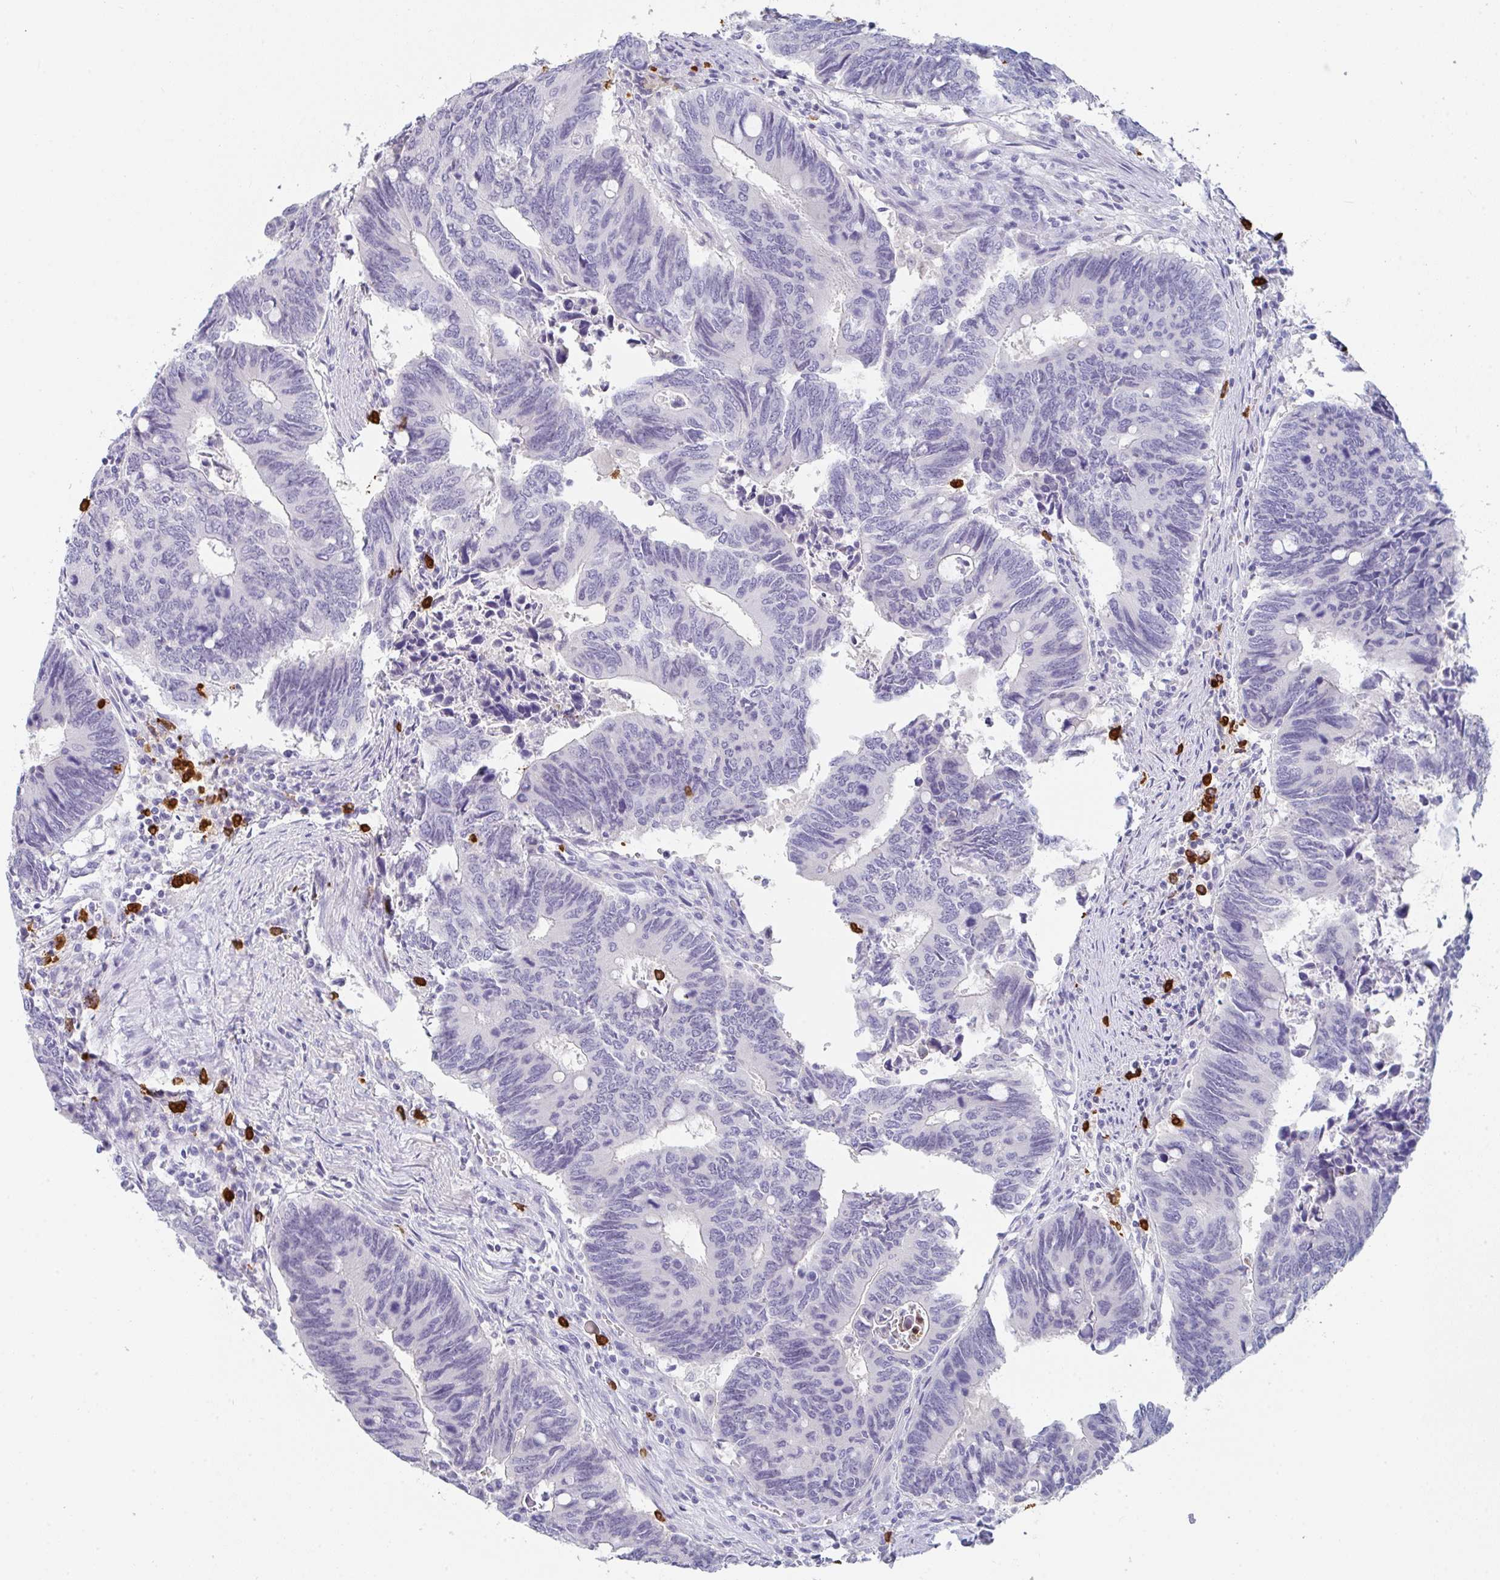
{"staining": {"intensity": "negative", "quantity": "none", "location": "none"}, "tissue": "colorectal cancer", "cell_type": "Tumor cells", "image_type": "cancer", "snomed": [{"axis": "morphology", "description": "Adenocarcinoma, NOS"}, {"axis": "topography", "description": "Colon"}], "caption": "DAB immunohistochemical staining of human colorectal adenocarcinoma displays no significant positivity in tumor cells.", "gene": "RUBCN", "patient": {"sex": "male", "age": 87}}